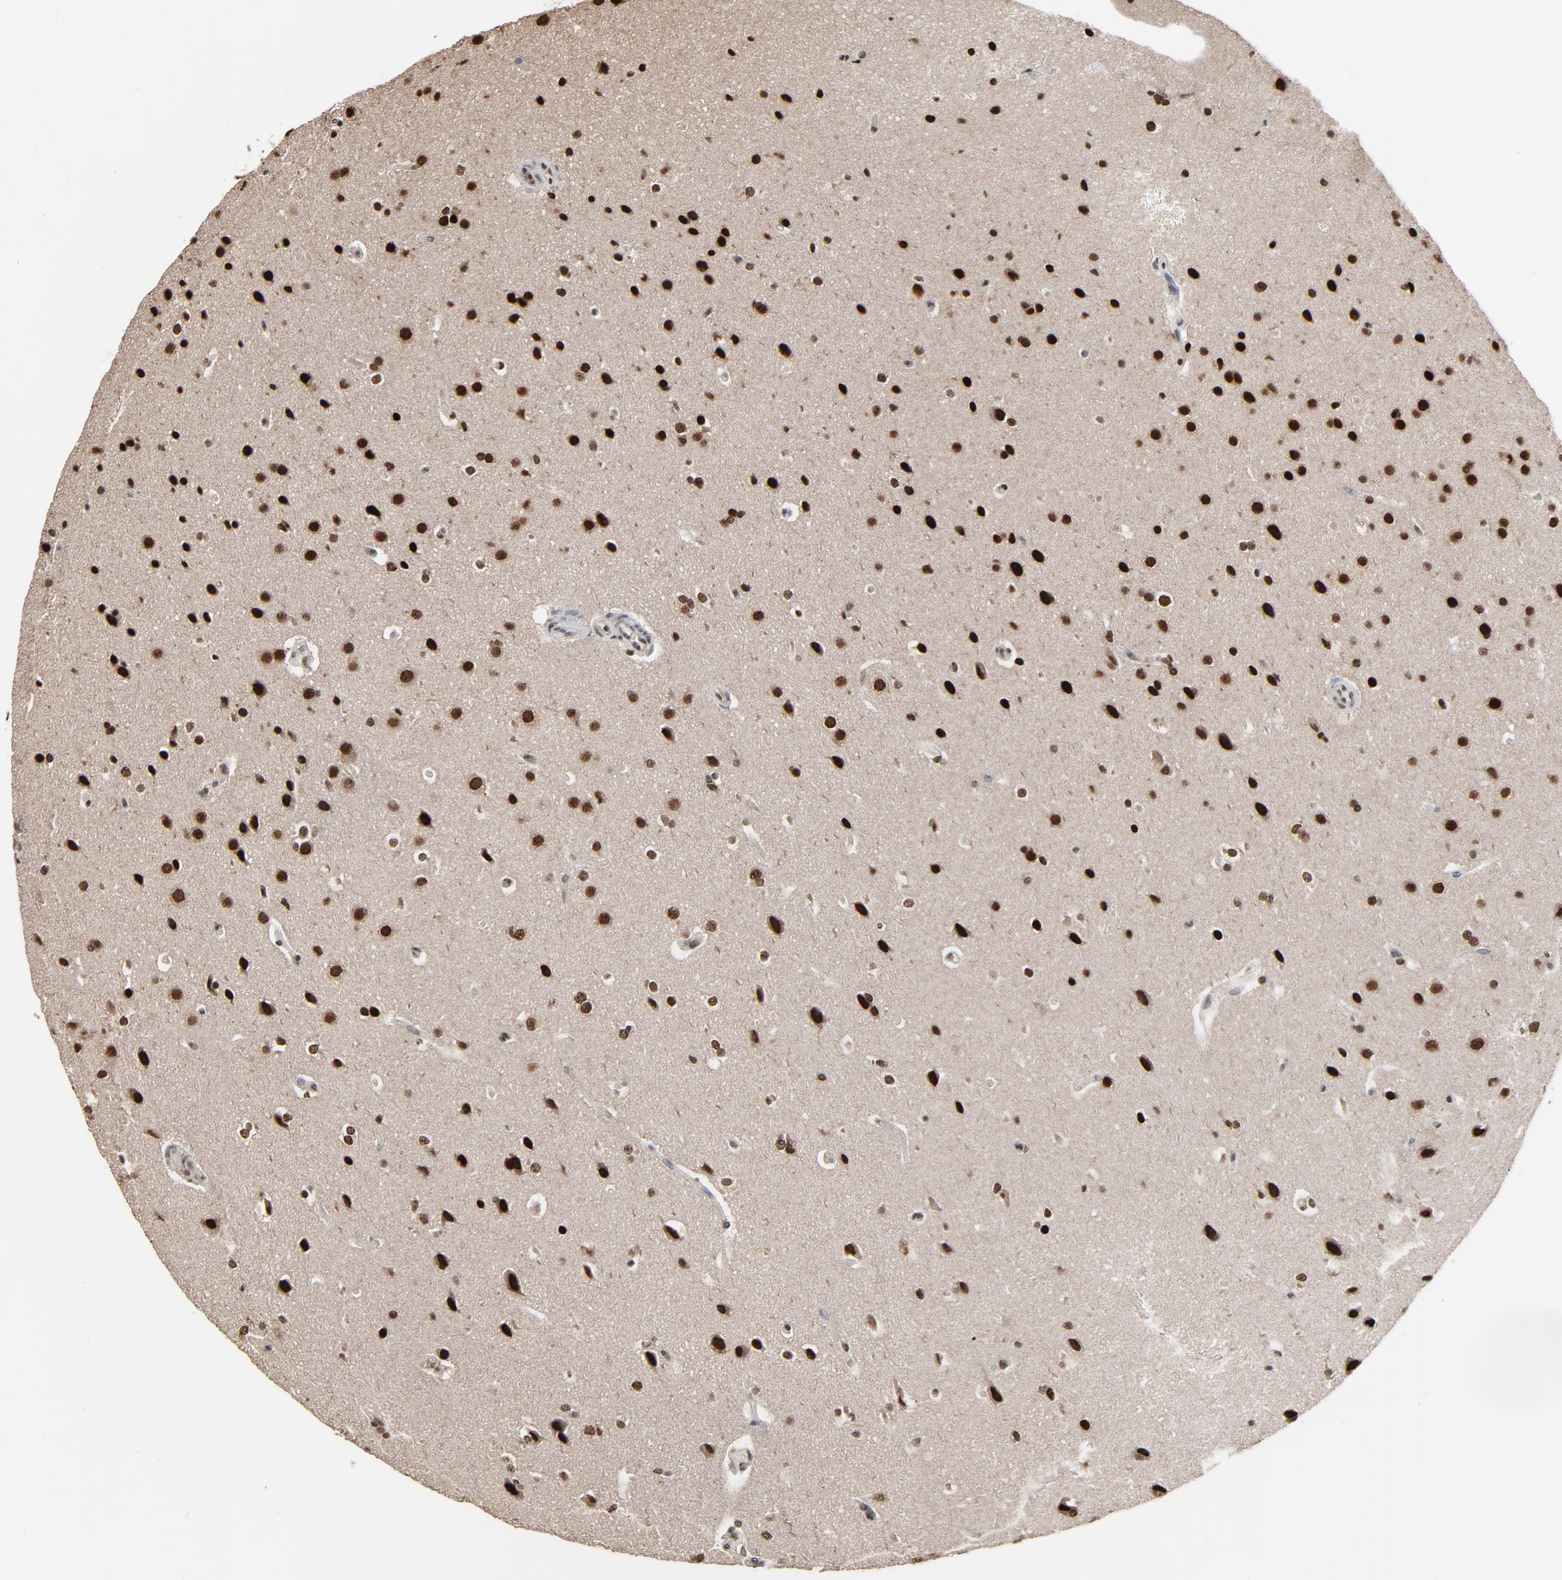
{"staining": {"intensity": "strong", "quantity": ">75%", "location": "cytoplasmic/membranous,nuclear"}, "tissue": "glioma", "cell_type": "Tumor cells", "image_type": "cancer", "snomed": [{"axis": "morphology", "description": "Glioma, malignant, Low grade"}, {"axis": "topography", "description": "Cerebral cortex"}], "caption": "Human glioma stained with a brown dye shows strong cytoplasmic/membranous and nuclear positive positivity in about >75% of tumor cells.", "gene": "MEIS2", "patient": {"sex": "female", "age": 47}}